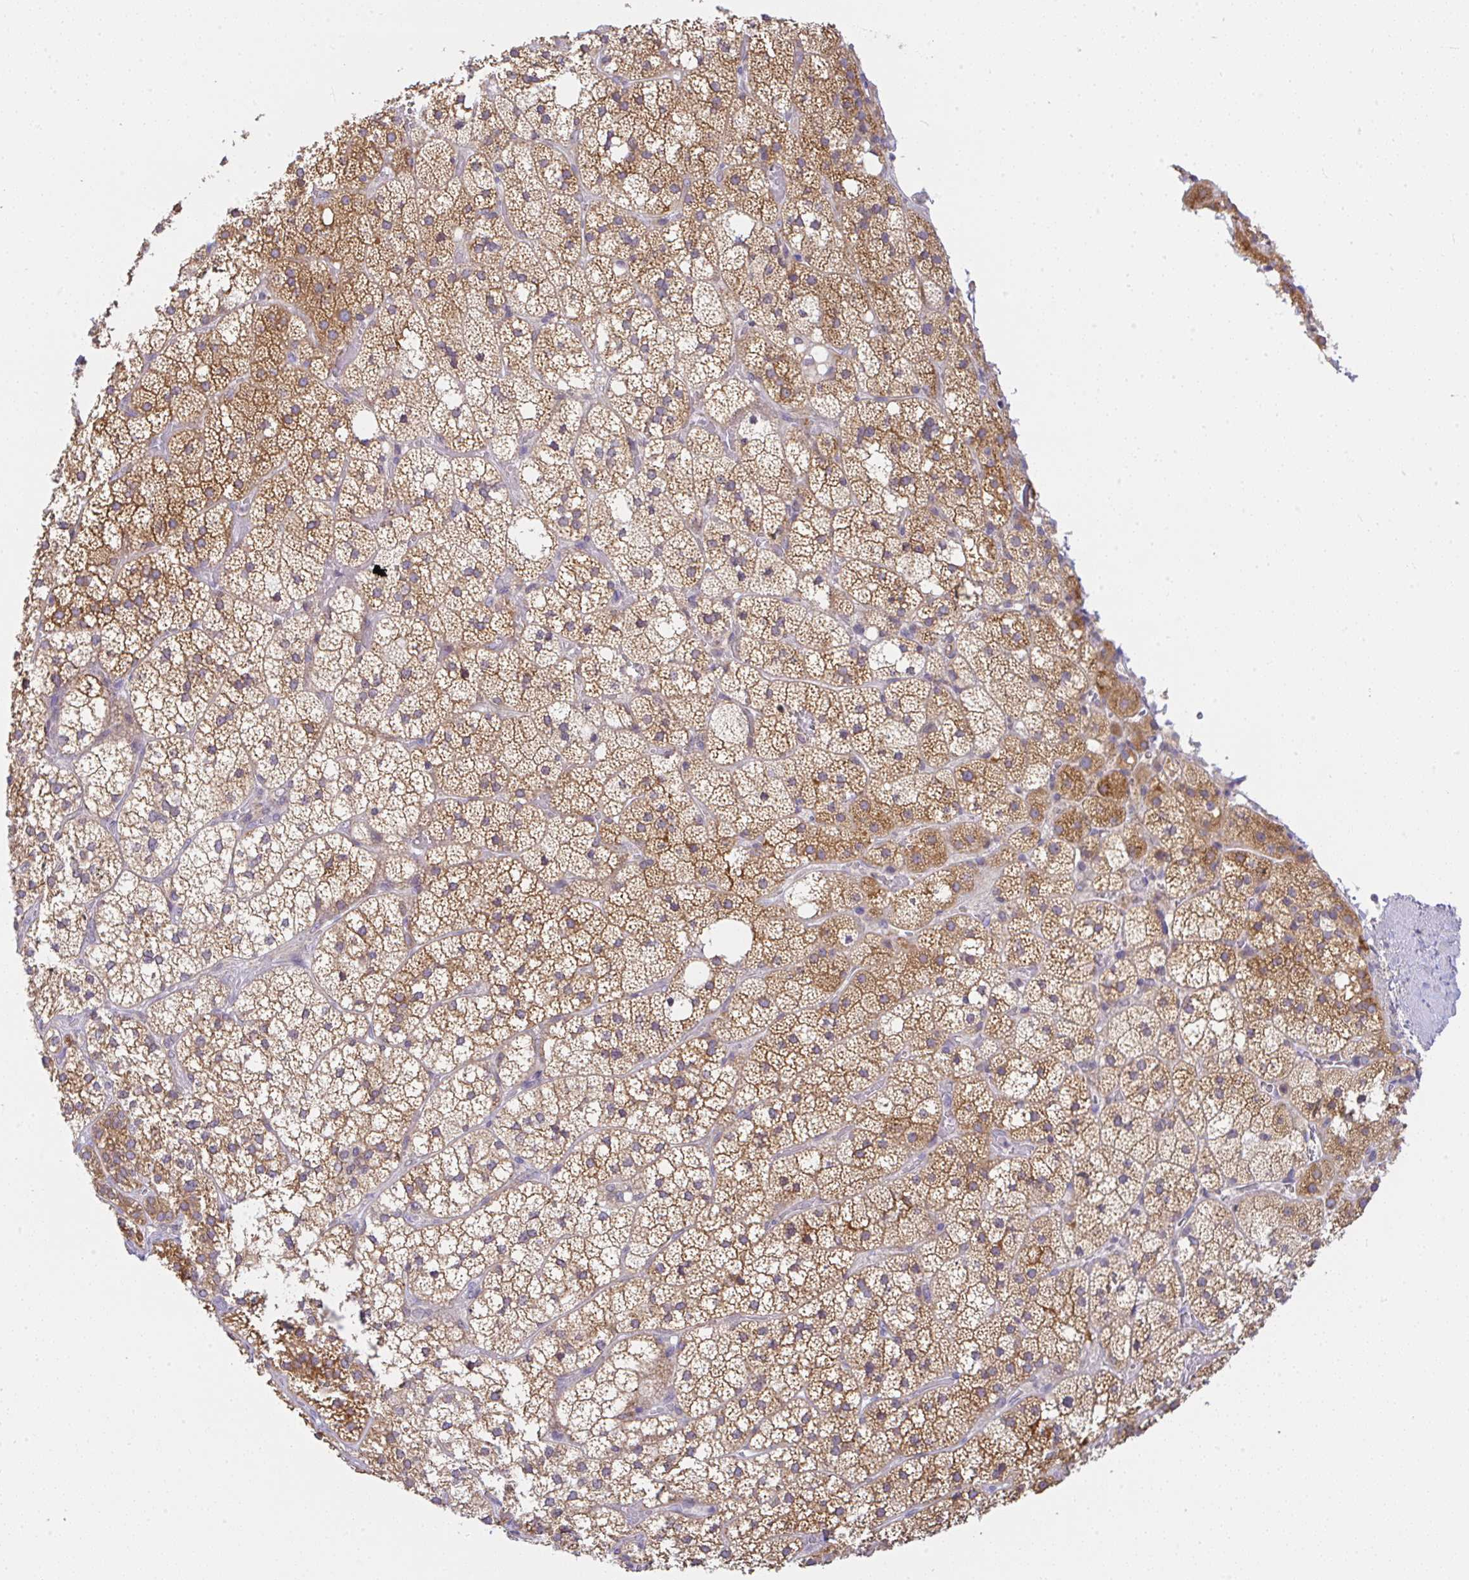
{"staining": {"intensity": "moderate", "quantity": ">75%", "location": "cytoplasmic/membranous"}, "tissue": "adrenal gland", "cell_type": "Glandular cells", "image_type": "normal", "snomed": [{"axis": "morphology", "description": "Normal tissue, NOS"}, {"axis": "topography", "description": "Adrenal gland"}], "caption": "This micrograph reveals IHC staining of unremarkable adrenal gland, with medium moderate cytoplasmic/membranous staining in about >75% of glandular cells.", "gene": "DERL2", "patient": {"sex": "male", "age": 53}}